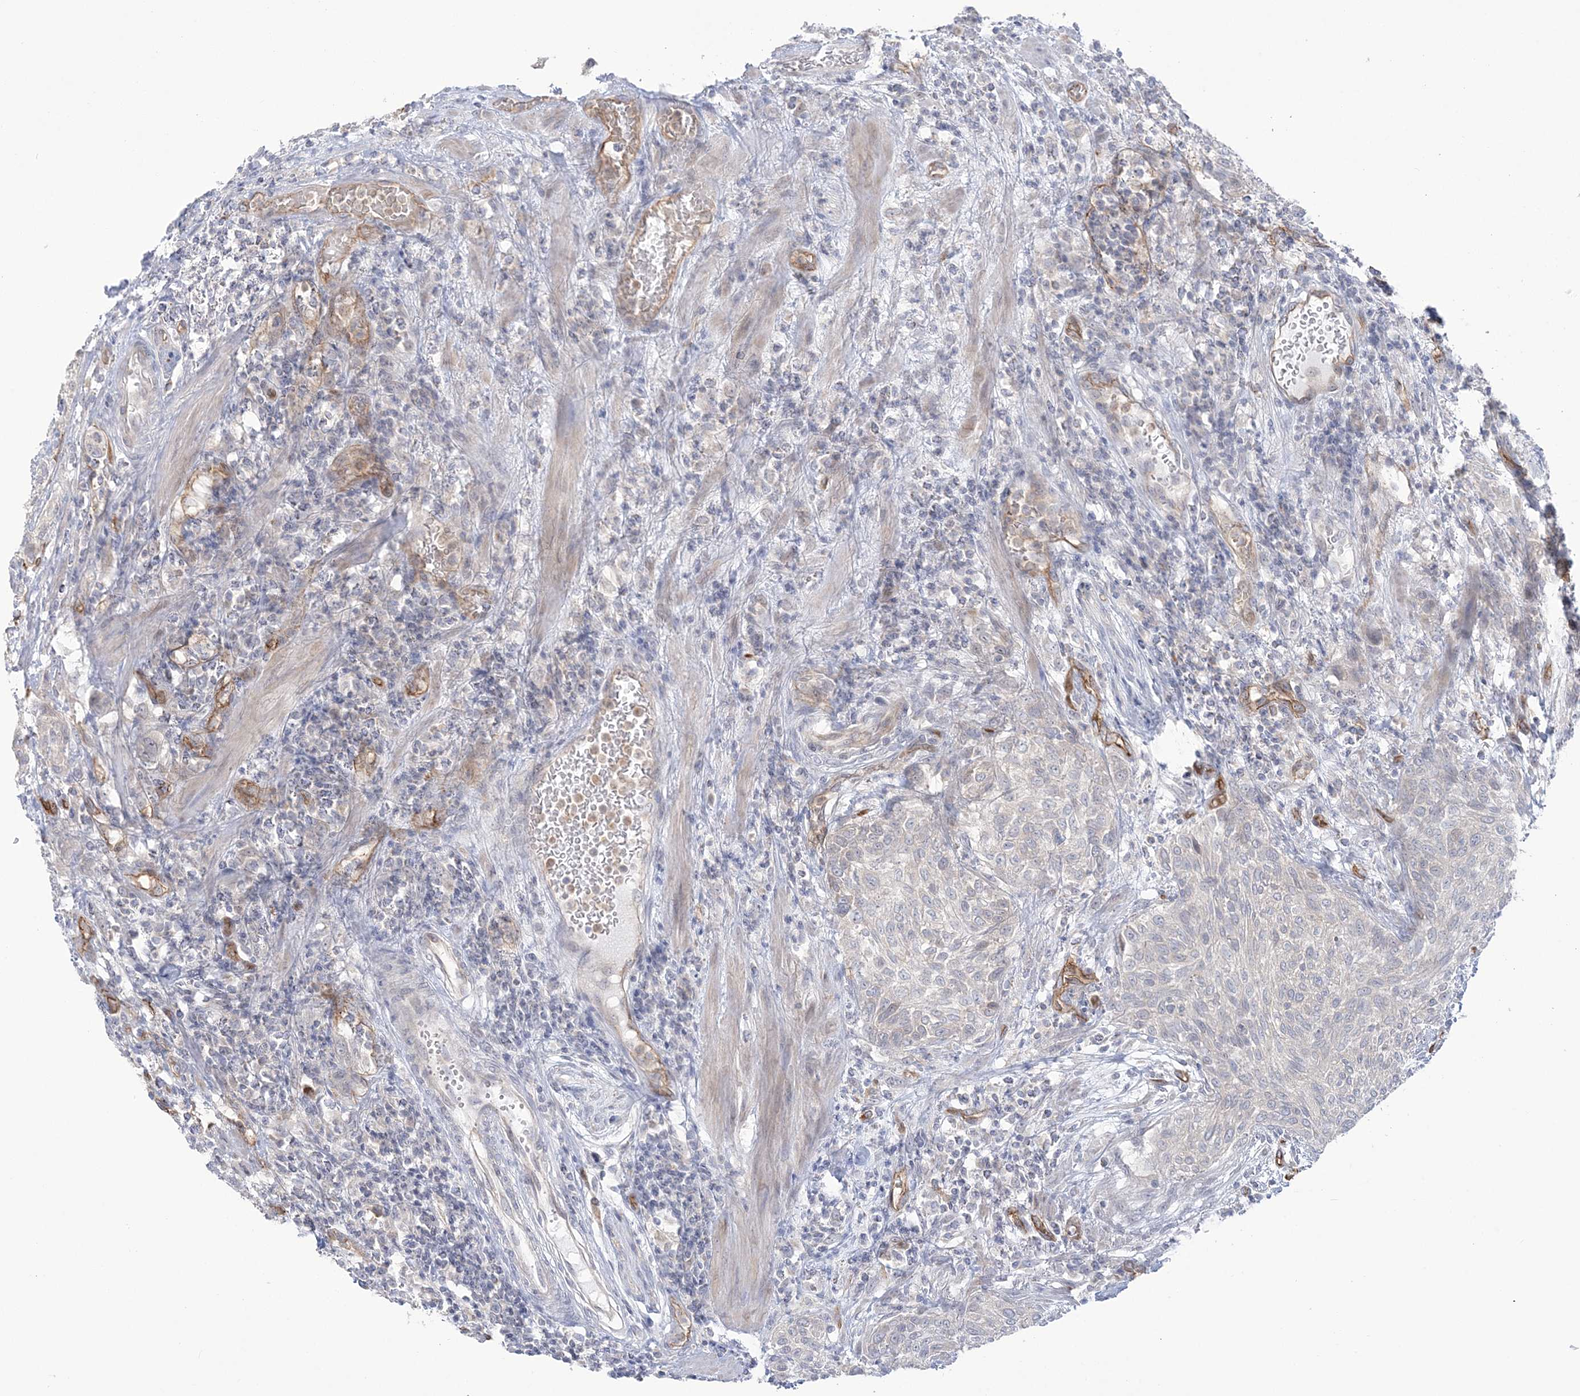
{"staining": {"intensity": "negative", "quantity": "none", "location": "none"}, "tissue": "urothelial cancer", "cell_type": "Tumor cells", "image_type": "cancer", "snomed": [{"axis": "morphology", "description": "Urothelial carcinoma, High grade"}, {"axis": "topography", "description": "Urinary bladder"}], "caption": "Immunohistochemical staining of high-grade urothelial carcinoma reveals no significant expression in tumor cells. (Immunohistochemistry (ihc), brightfield microscopy, high magnification).", "gene": "FARSB", "patient": {"sex": "male", "age": 35}}